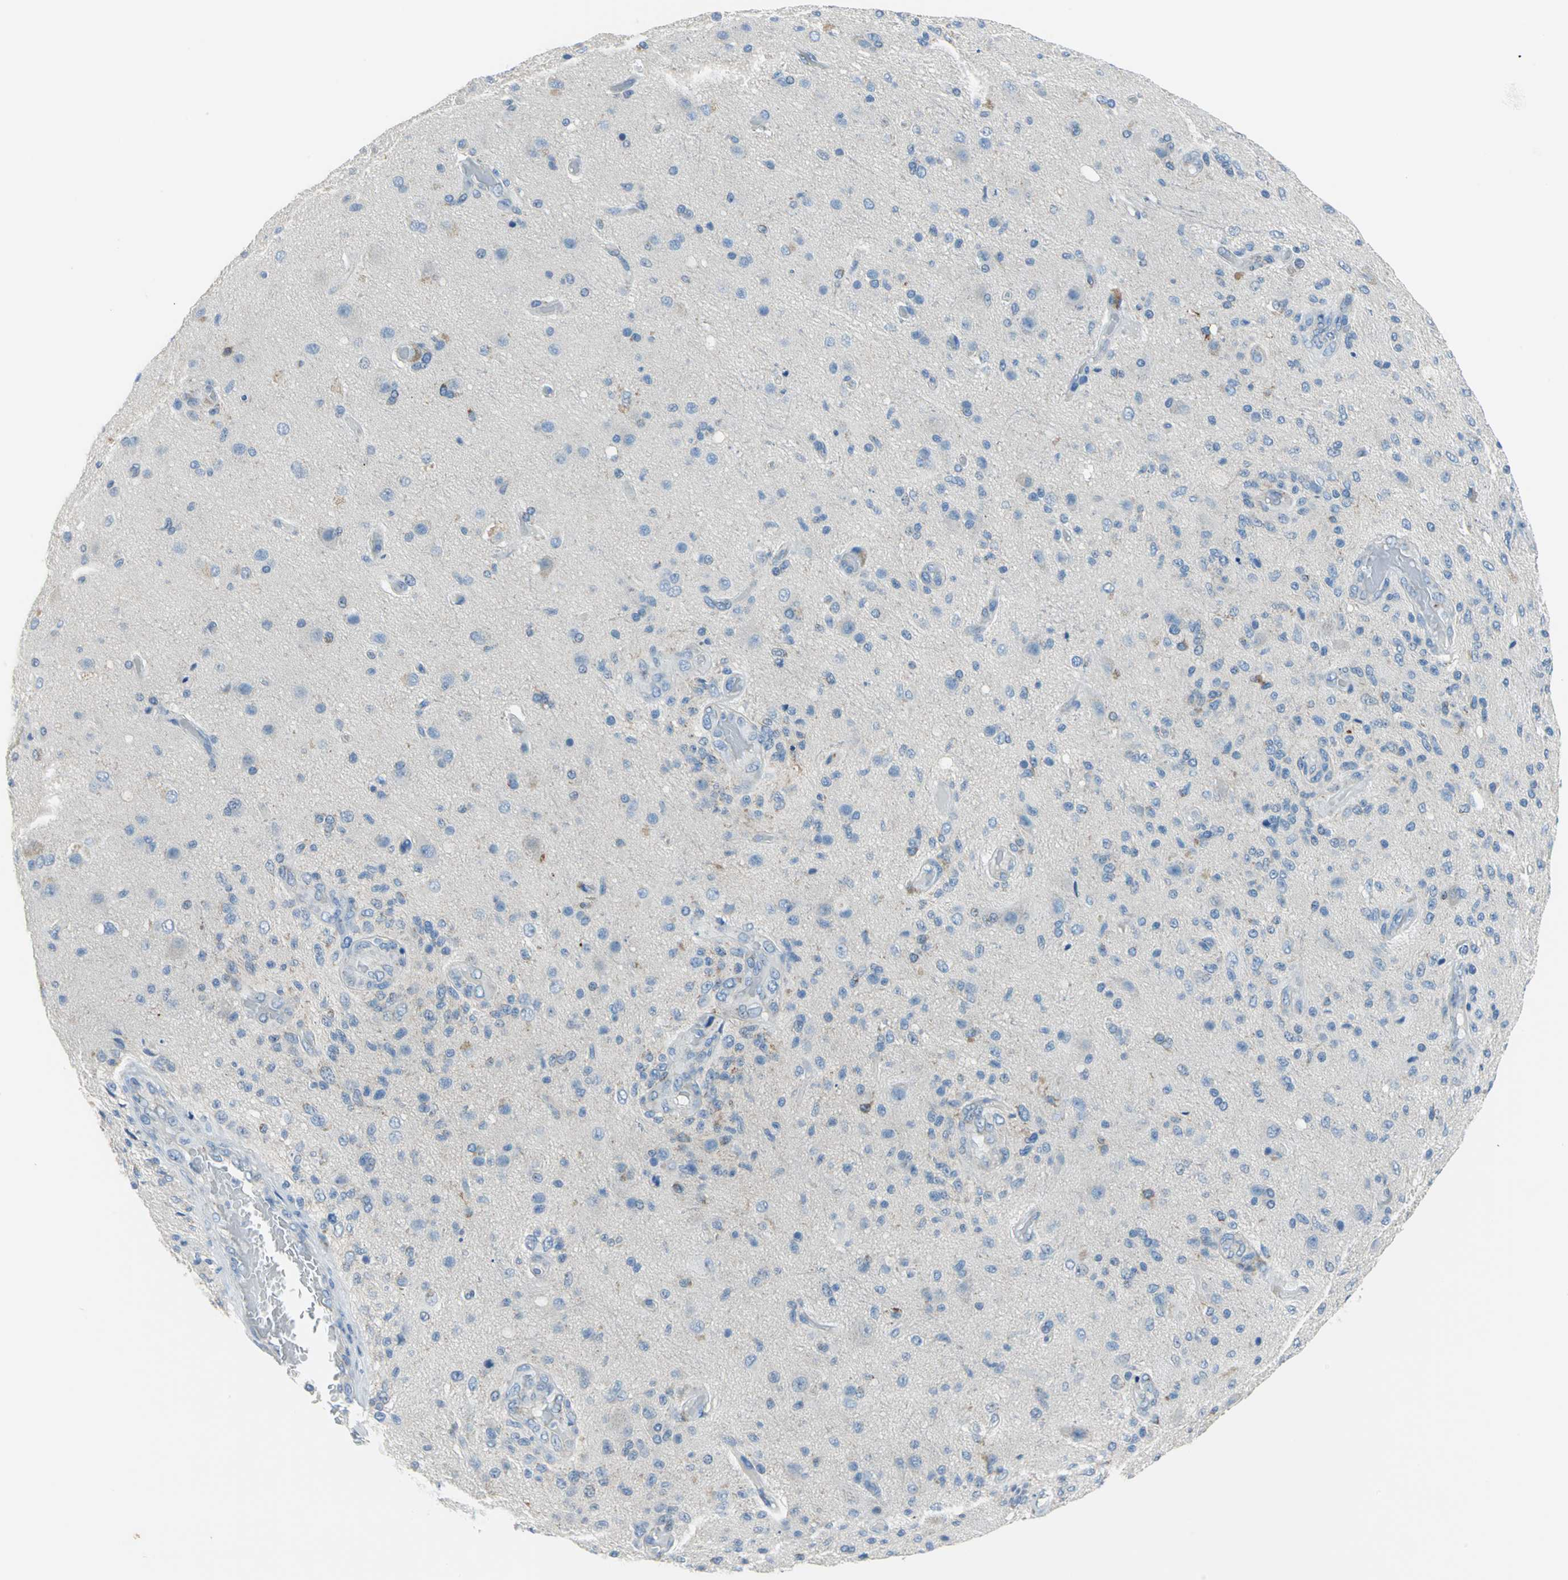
{"staining": {"intensity": "weak", "quantity": "<25%", "location": "cytoplasmic/membranous"}, "tissue": "glioma", "cell_type": "Tumor cells", "image_type": "cancer", "snomed": [{"axis": "morphology", "description": "Normal tissue, NOS"}, {"axis": "morphology", "description": "Glioma, malignant, High grade"}, {"axis": "topography", "description": "Cerebral cortex"}], "caption": "Micrograph shows no significant protein staining in tumor cells of malignant glioma (high-grade). (Stains: DAB immunohistochemistry (IHC) with hematoxylin counter stain, Microscopy: brightfield microscopy at high magnification).", "gene": "MUC4", "patient": {"sex": "male", "age": 77}}